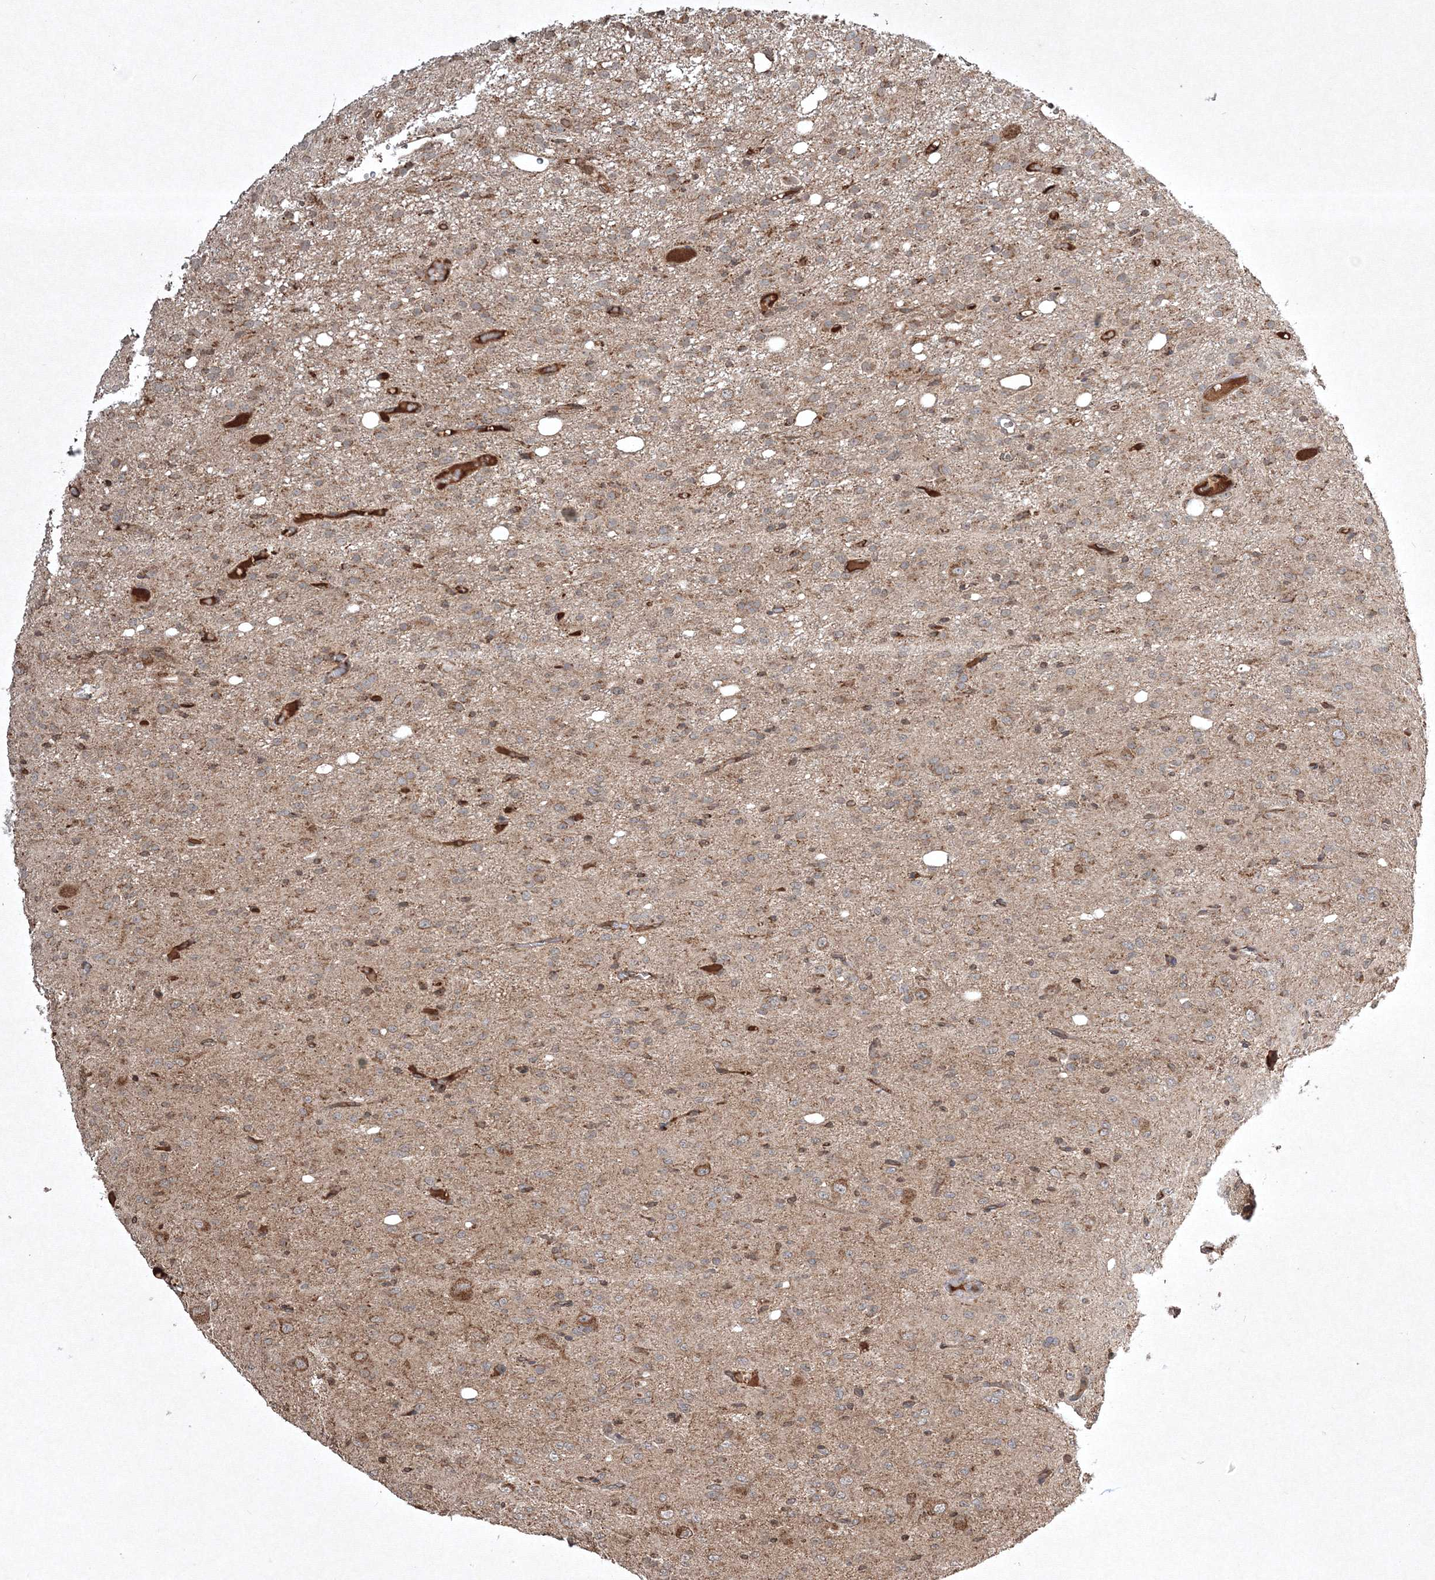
{"staining": {"intensity": "weak", "quantity": "<25%", "location": "cytoplasmic/membranous"}, "tissue": "glioma", "cell_type": "Tumor cells", "image_type": "cancer", "snomed": [{"axis": "morphology", "description": "Glioma, malignant, High grade"}, {"axis": "topography", "description": "Brain"}], "caption": "An immunohistochemistry (IHC) photomicrograph of glioma is shown. There is no staining in tumor cells of glioma.", "gene": "PLTP", "patient": {"sex": "female", "age": 59}}